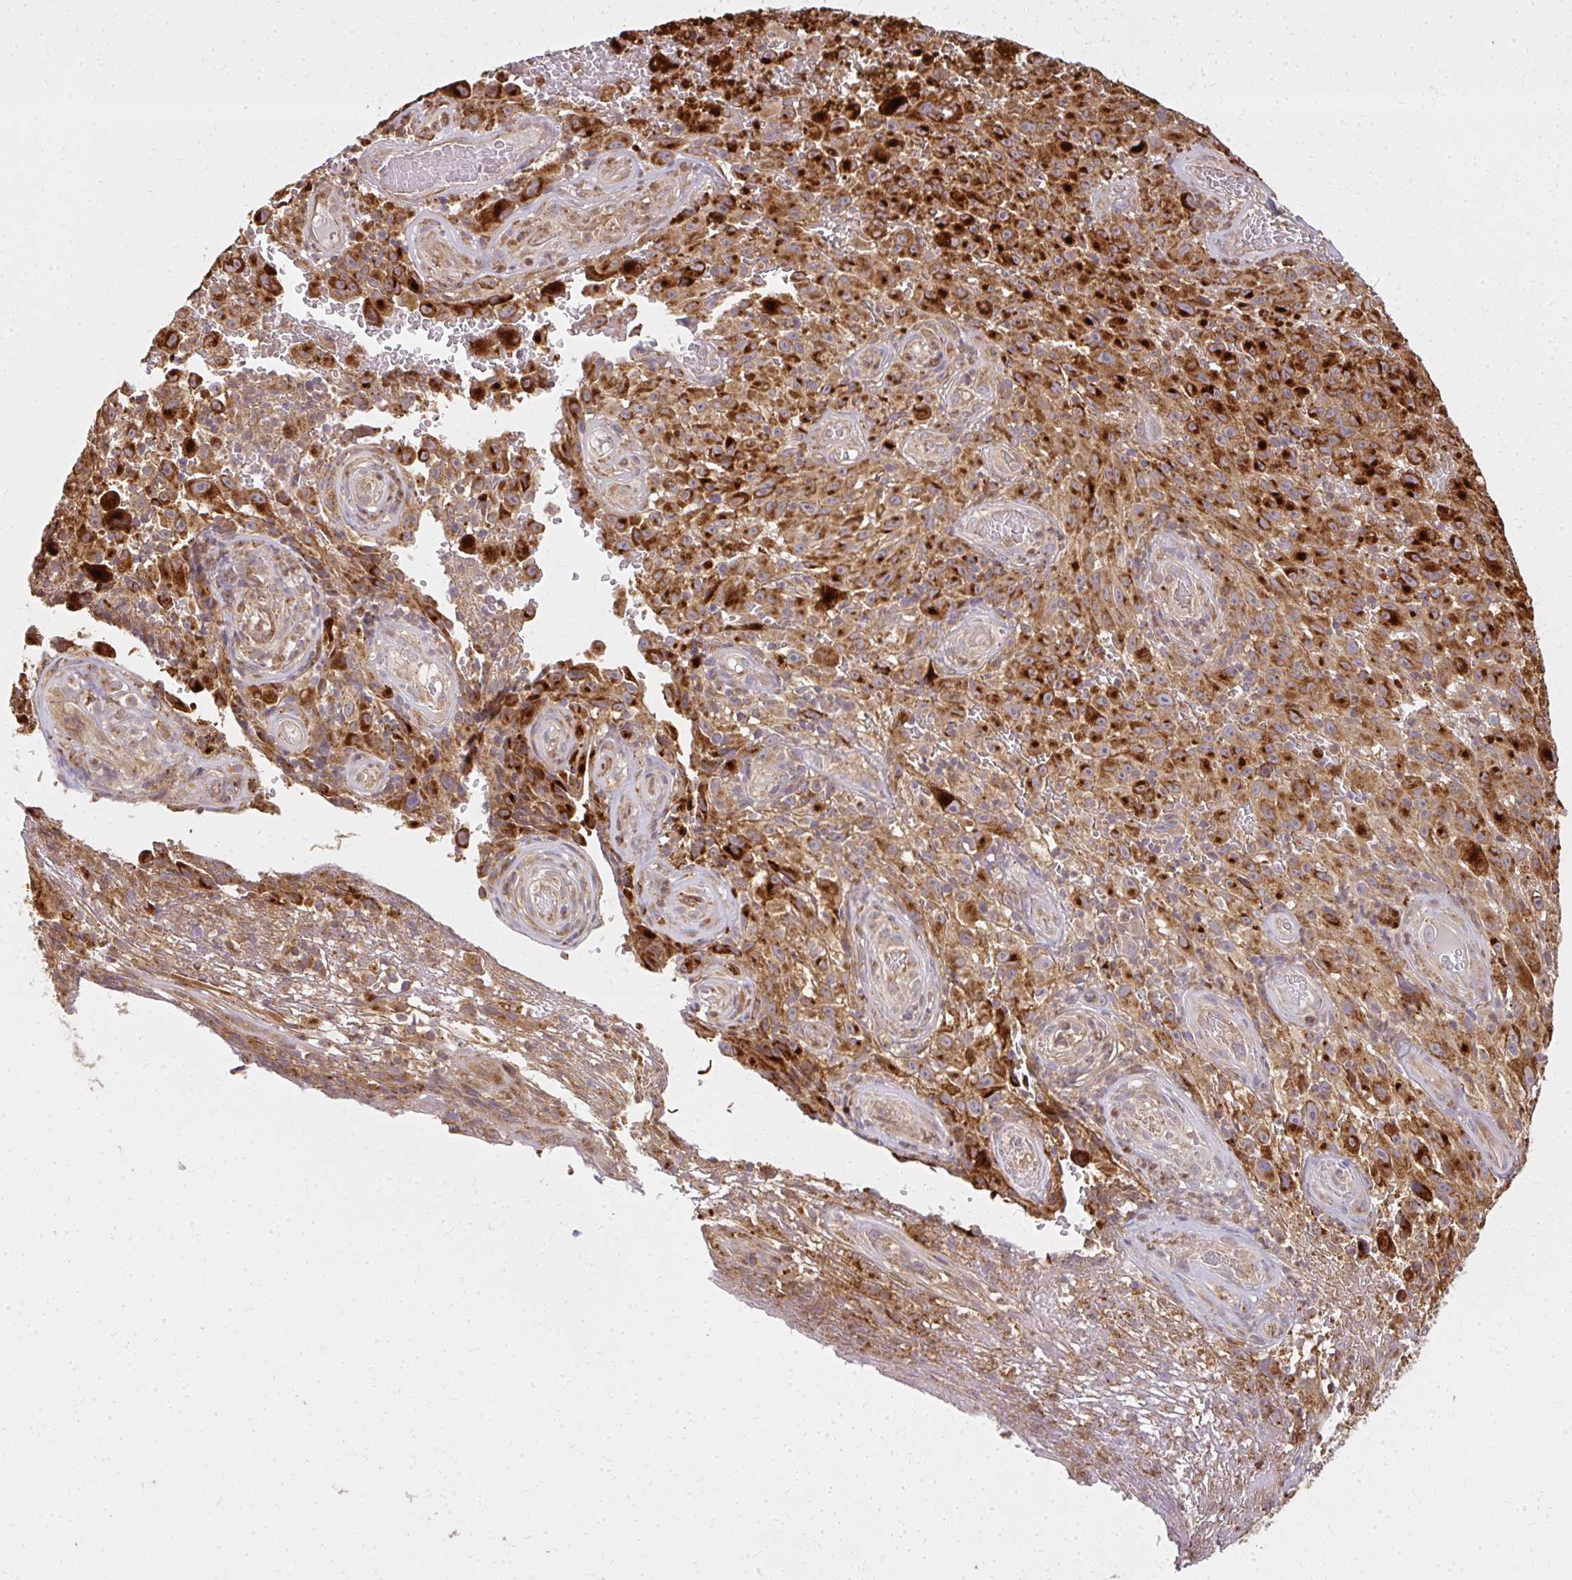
{"staining": {"intensity": "strong", "quantity": ">75%", "location": "cytoplasmic/membranous"}, "tissue": "melanoma", "cell_type": "Tumor cells", "image_type": "cancer", "snomed": [{"axis": "morphology", "description": "Malignant melanoma, NOS"}, {"axis": "topography", "description": "Skin"}], "caption": "A high amount of strong cytoplasmic/membranous positivity is identified in about >75% of tumor cells in melanoma tissue.", "gene": "GNS", "patient": {"sex": "female", "age": 82}}